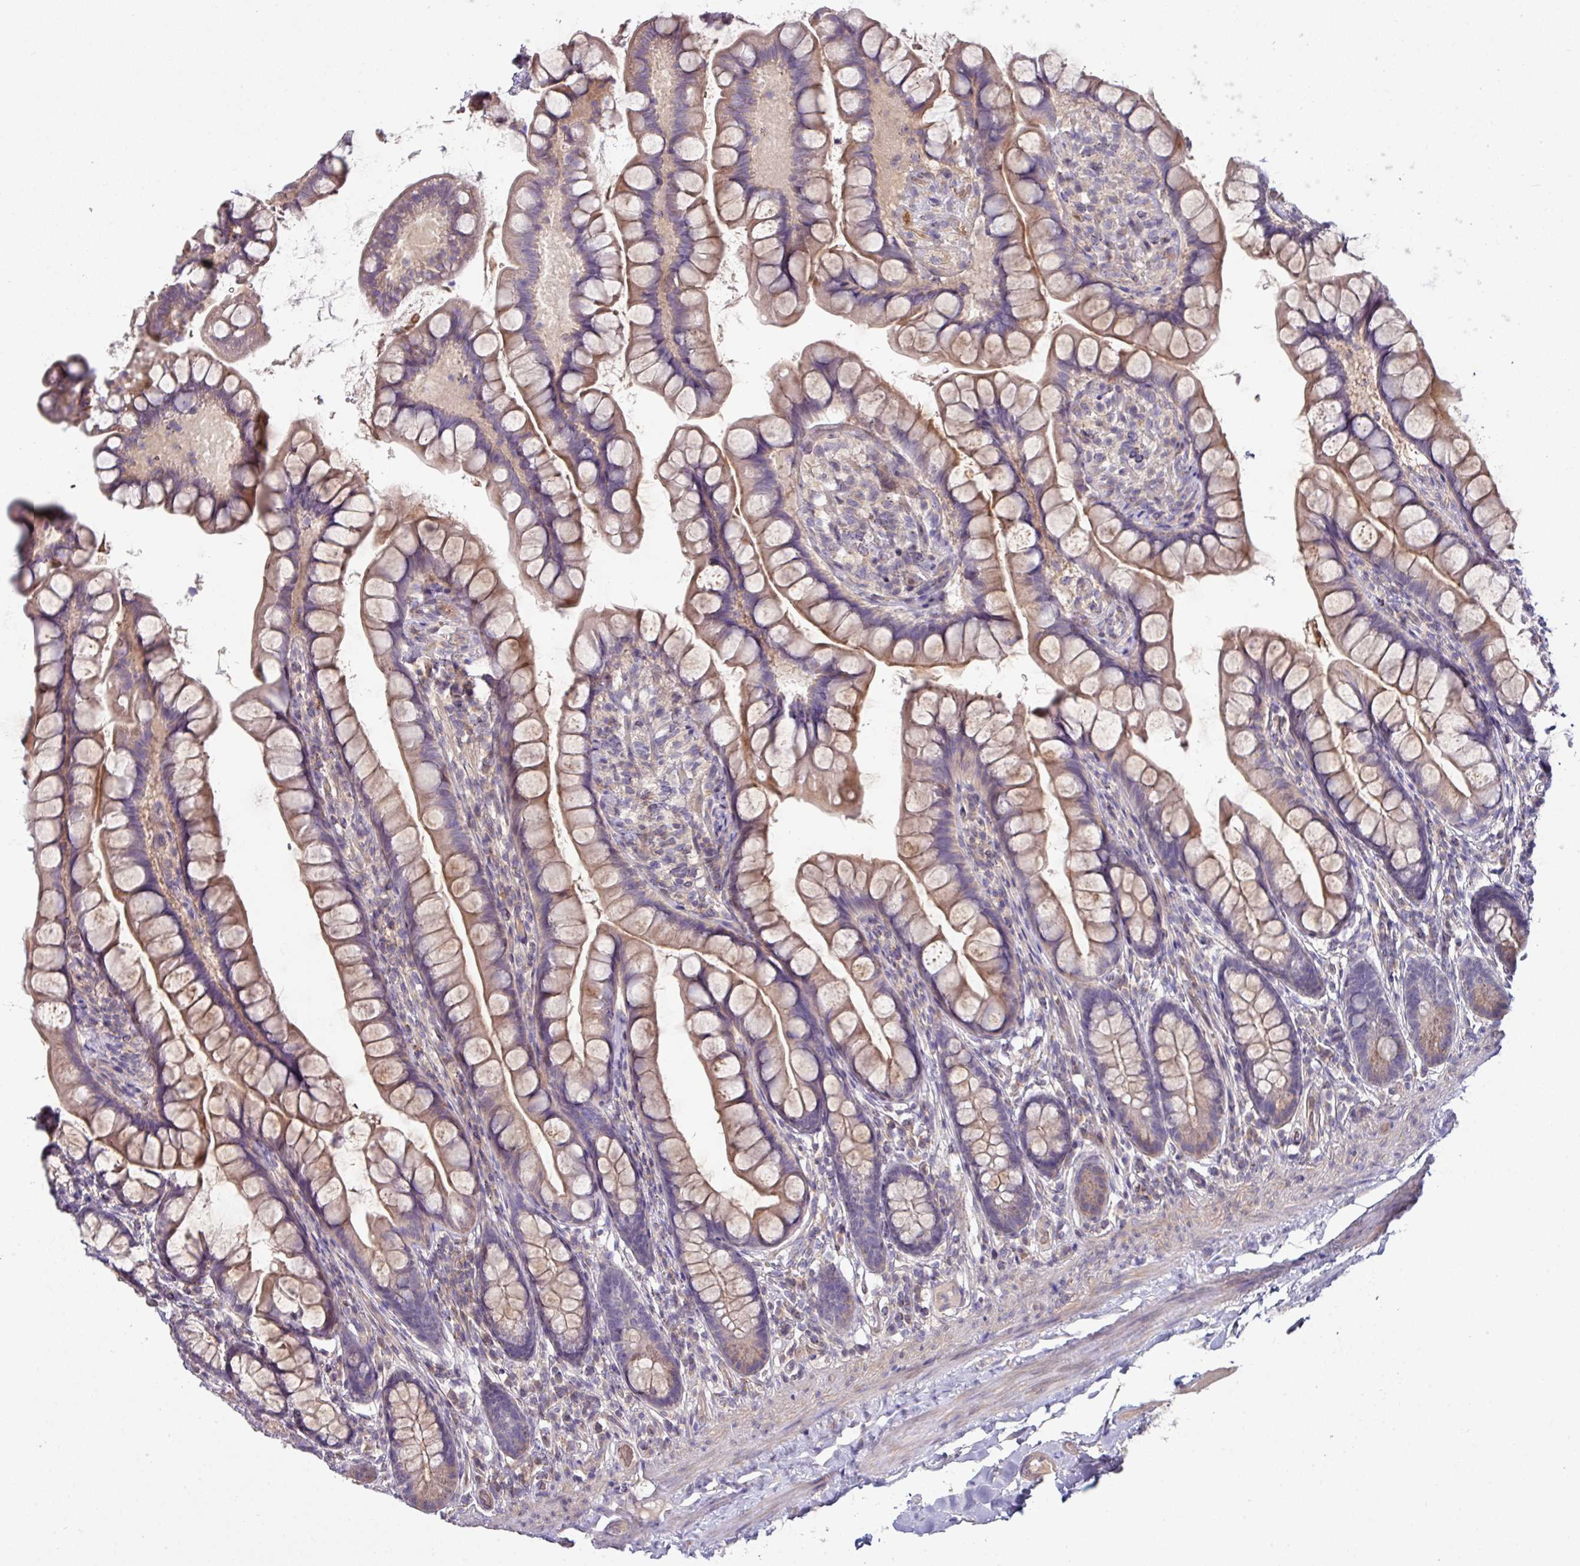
{"staining": {"intensity": "moderate", "quantity": "25%-75%", "location": "cytoplasmic/membranous"}, "tissue": "small intestine", "cell_type": "Glandular cells", "image_type": "normal", "snomed": [{"axis": "morphology", "description": "Normal tissue, NOS"}, {"axis": "topography", "description": "Small intestine"}], "caption": "A medium amount of moderate cytoplasmic/membranous positivity is present in about 25%-75% of glandular cells in unremarkable small intestine.", "gene": "SLAMF6", "patient": {"sex": "male", "age": 70}}